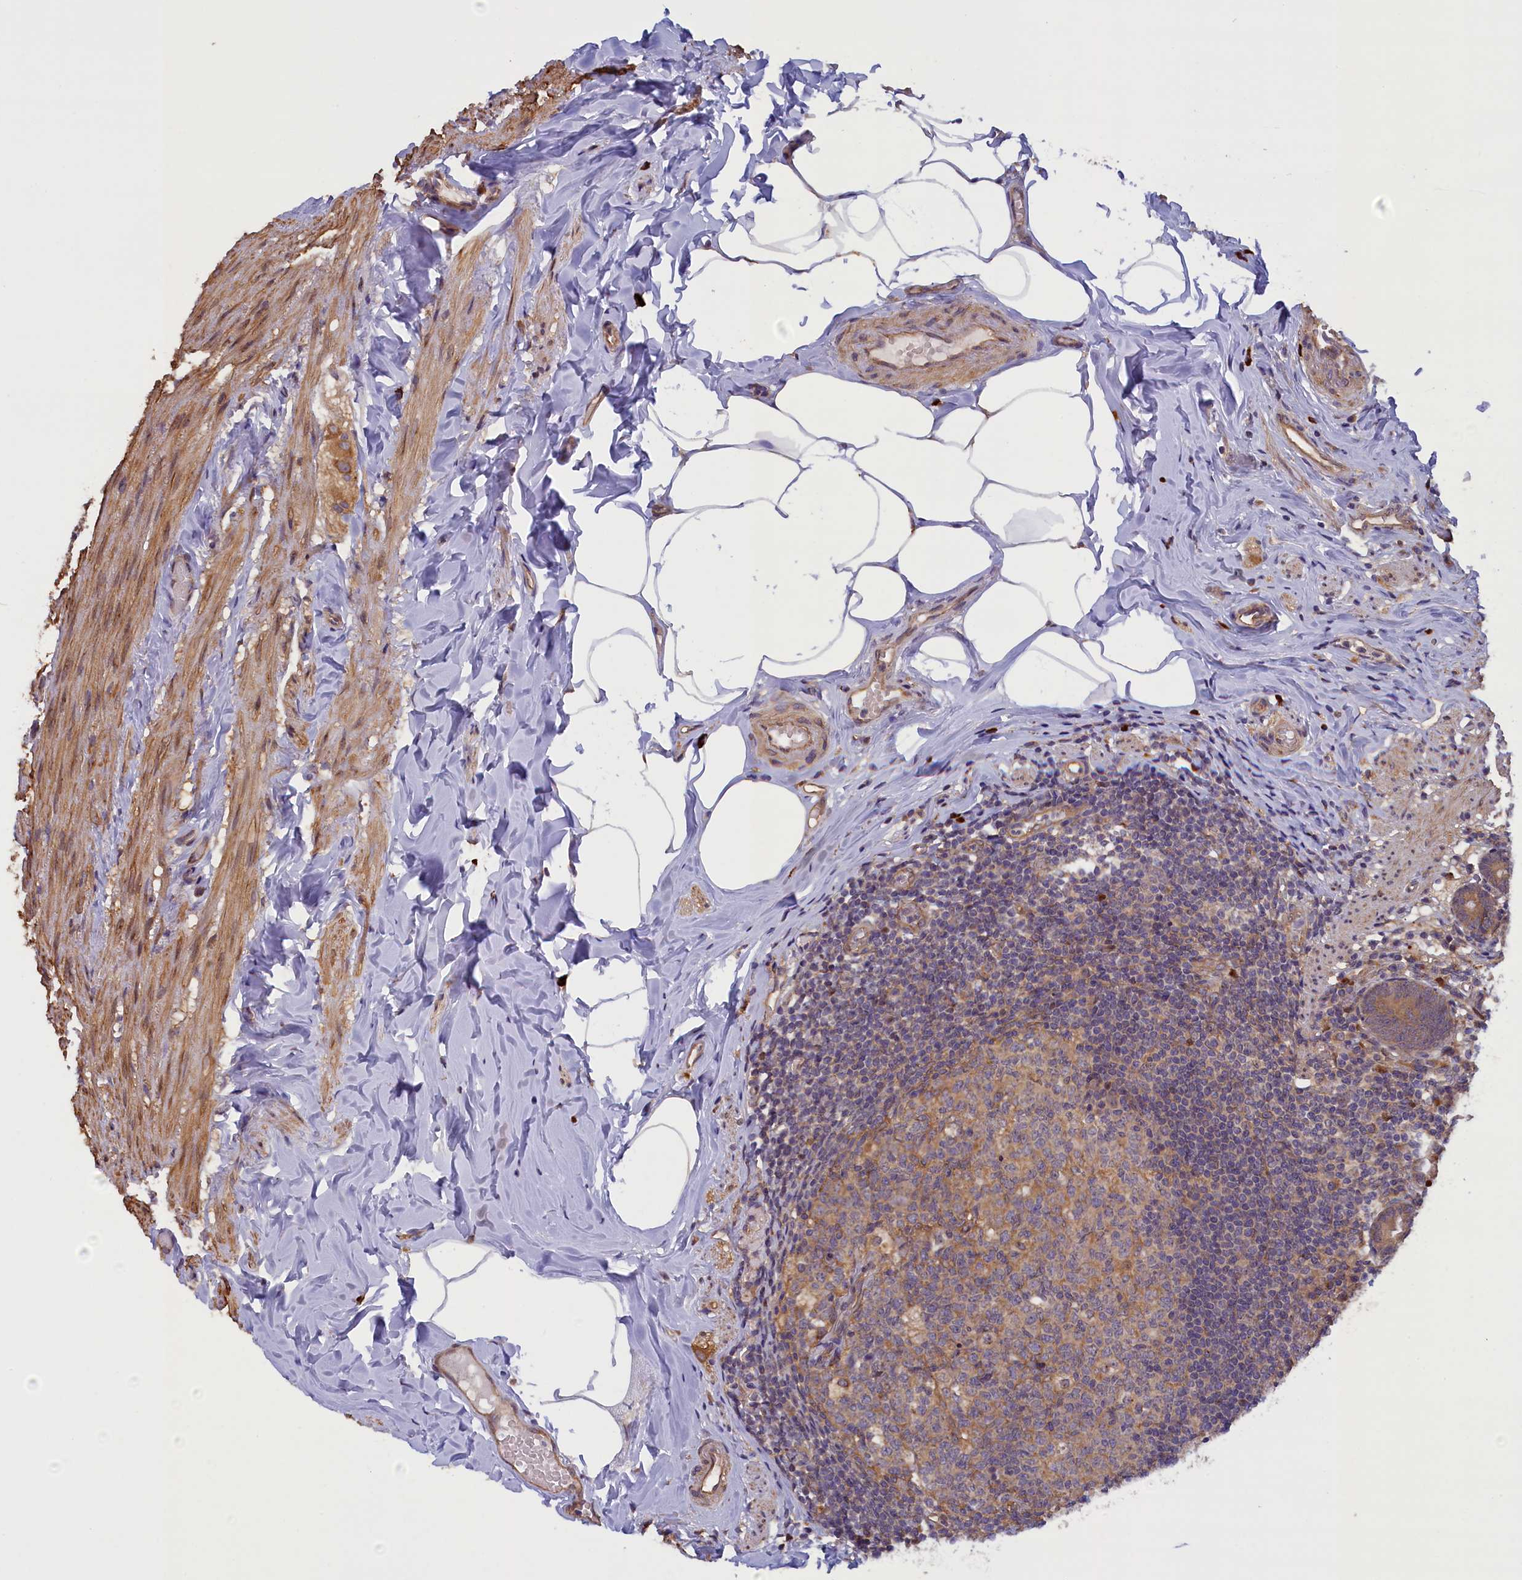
{"staining": {"intensity": "moderate", "quantity": ">75%", "location": "cytoplasmic/membranous"}, "tissue": "appendix", "cell_type": "Glandular cells", "image_type": "normal", "snomed": [{"axis": "morphology", "description": "Normal tissue, NOS"}, {"axis": "topography", "description": "Appendix"}], "caption": "High-magnification brightfield microscopy of unremarkable appendix stained with DAB (brown) and counterstained with hematoxylin (blue). glandular cells exhibit moderate cytoplasmic/membranous staining is seen in approximately>75% of cells.", "gene": "CCDC9B", "patient": {"sex": "male", "age": 55}}